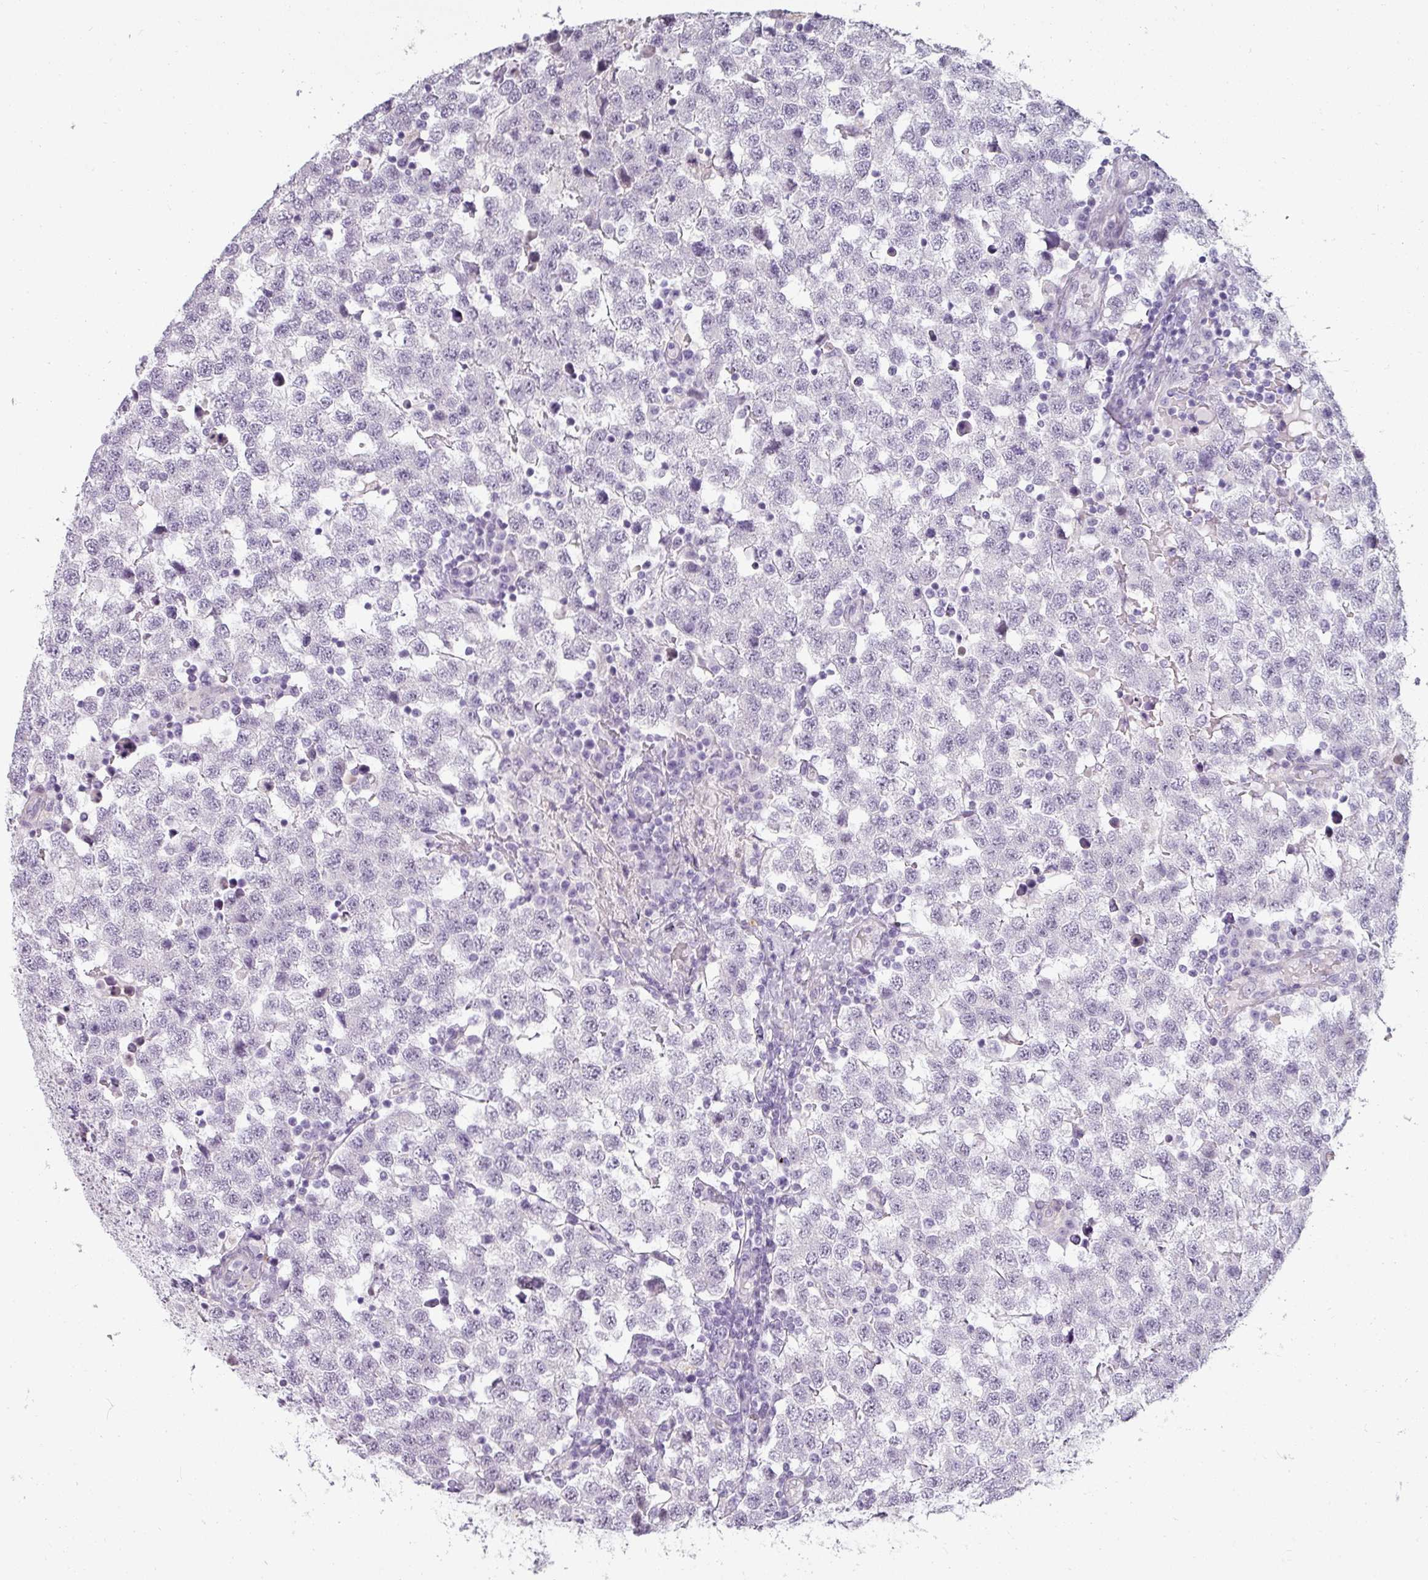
{"staining": {"intensity": "negative", "quantity": "none", "location": "none"}, "tissue": "testis cancer", "cell_type": "Tumor cells", "image_type": "cancer", "snomed": [{"axis": "morphology", "description": "Seminoma, NOS"}, {"axis": "topography", "description": "Testis"}], "caption": "DAB immunohistochemical staining of seminoma (testis) exhibits no significant positivity in tumor cells. Nuclei are stained in blue.", "gene": "ASB1", "patient": {"sex": "male", "age": 34}}